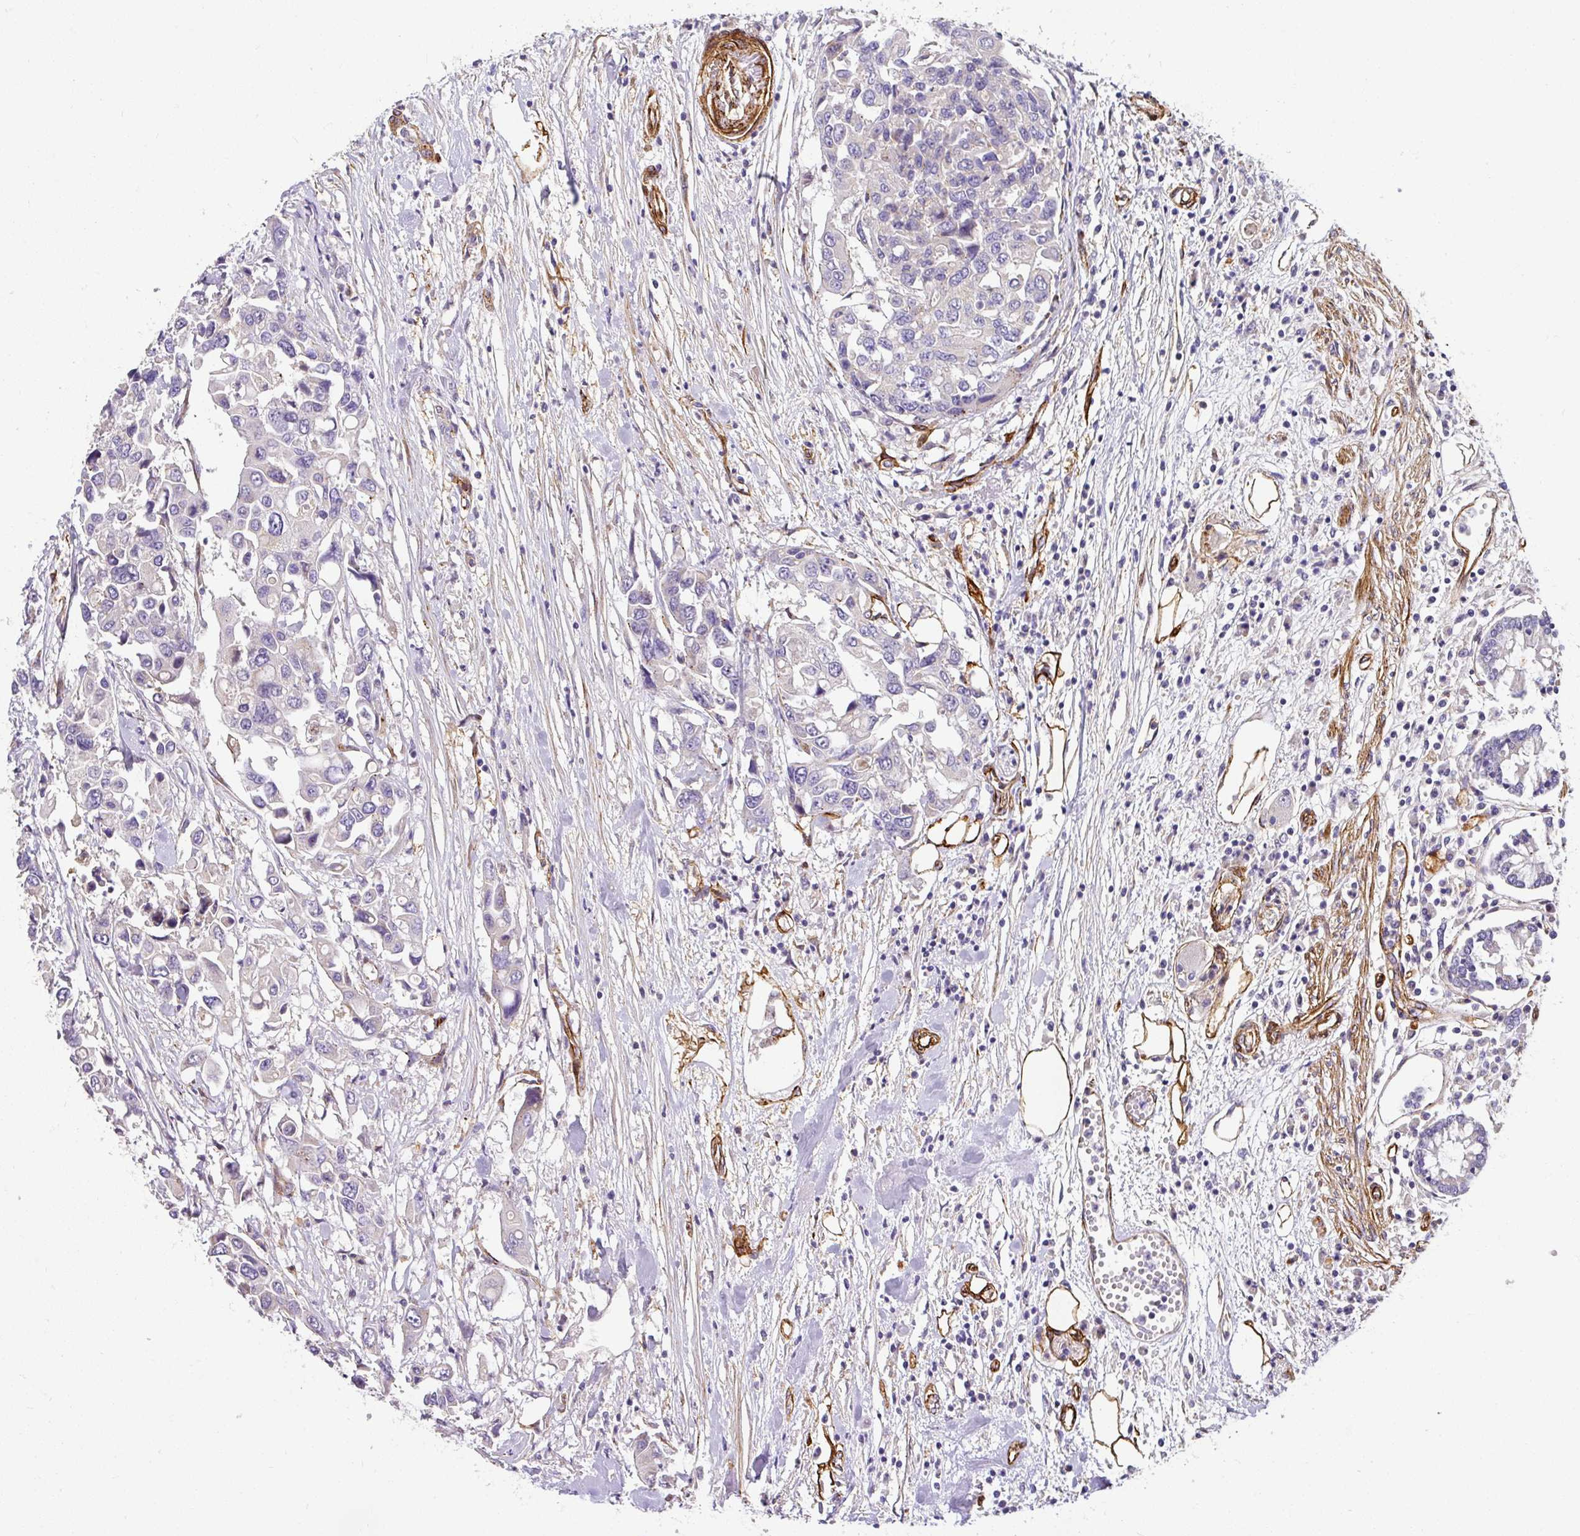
{"staining": {"intensity": "negative", "quantity": "none", "location": "none"}, "tissue": "colorectal cancer", "cell_type": "Tumor cells", "image_type": "cancer", "snomed": [{"axis": "morphology", "description": "Adenocarcinoma, NOS"}, {"axis": "topography", "description": "Colon"}], "caption": "Colorectal adenocarcinoma was stained to show a protein in brown. There is no significant positivity in tumor cells.", "gene": "SLC25A17", "patient": {"sex": "male", "age": 77}}